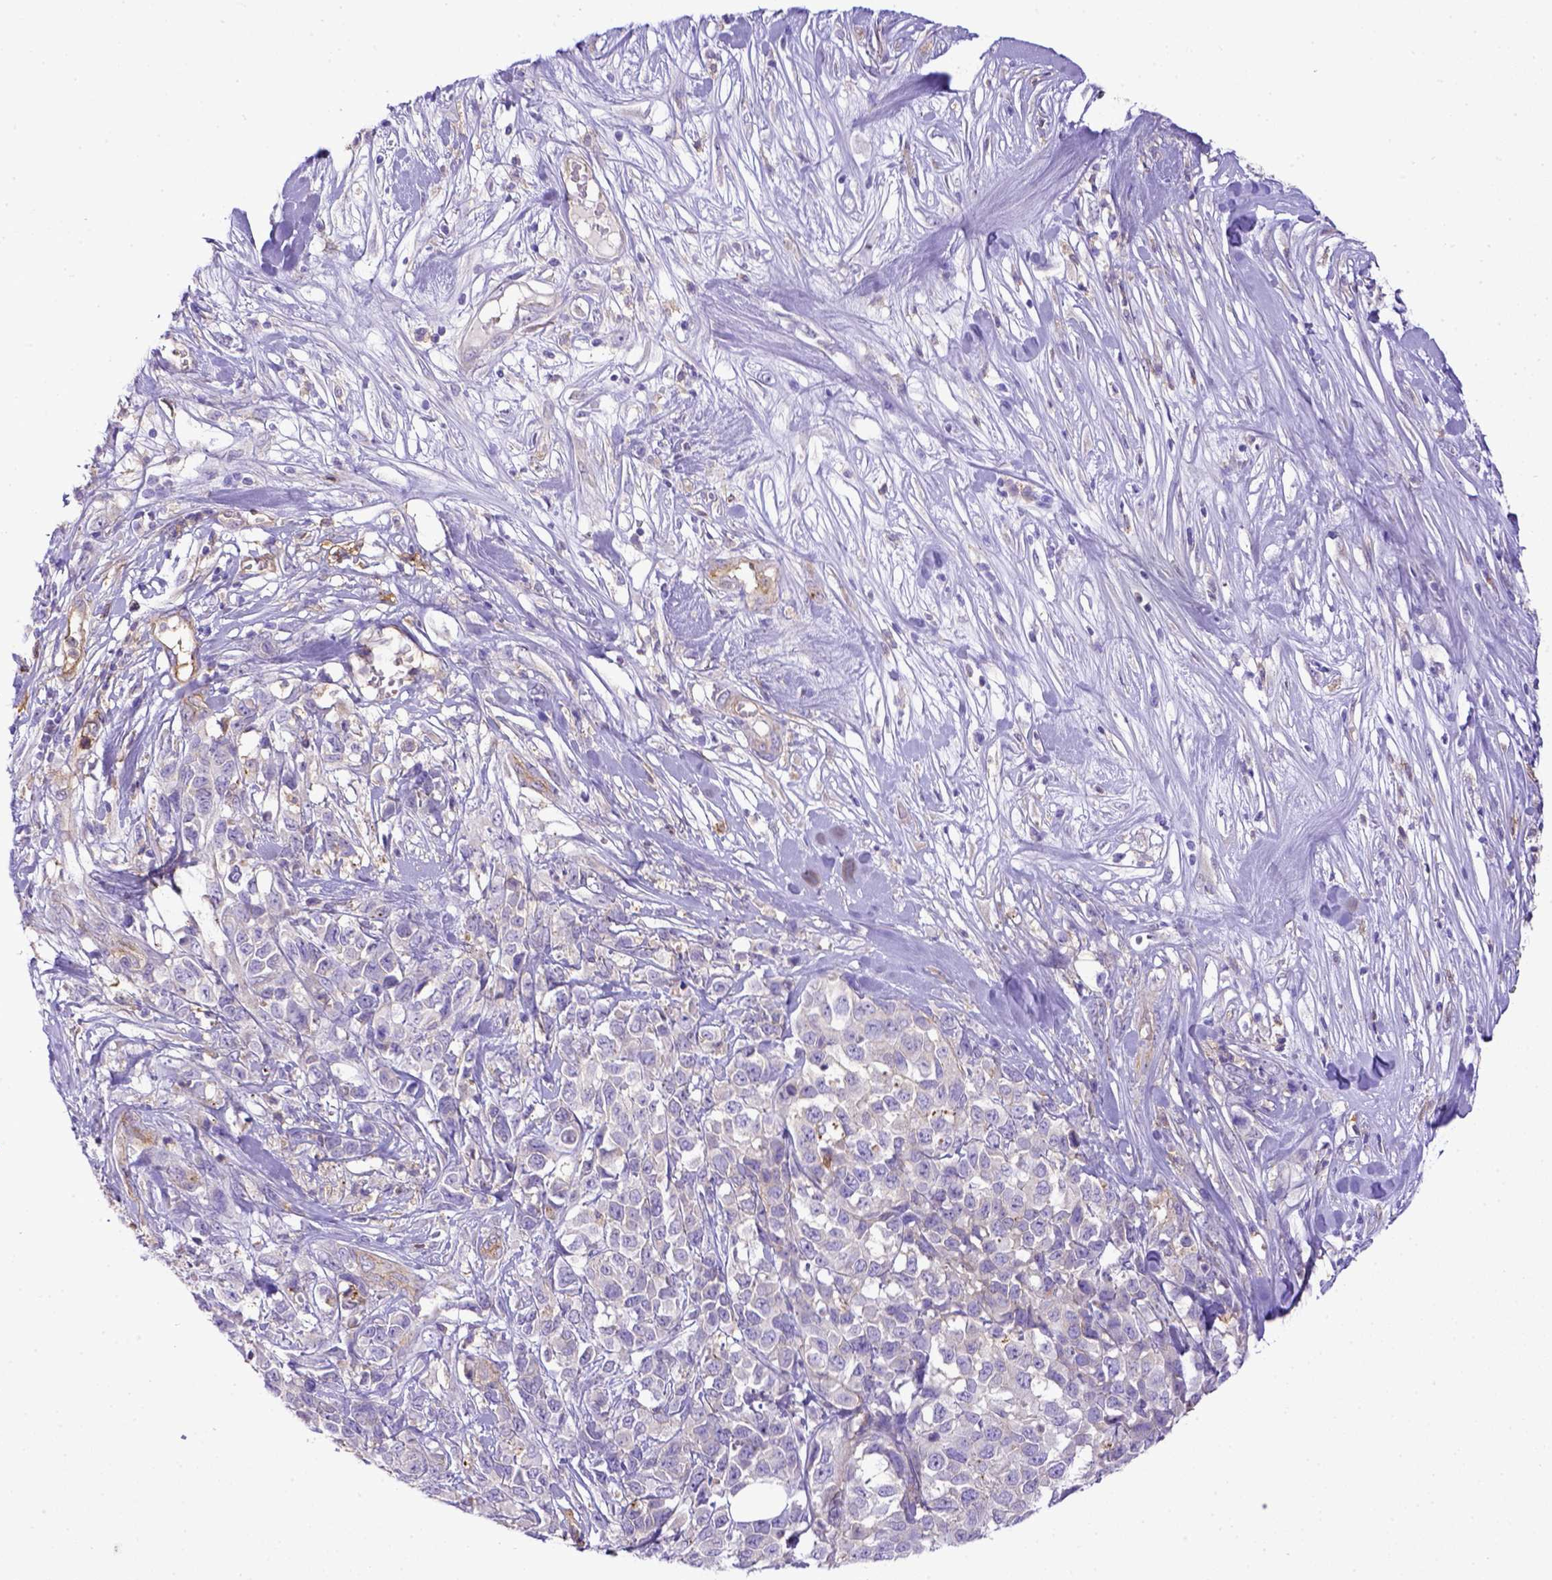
{"staining": {"intensity": "negative", "quantity": "none", "location": "none"}, "tissue": "melanoma", "cell_type": "Tumor cells", "image_type": "cancer", "snomed": [{"axis": "morphology", "description": "Malignant melanoma, Metastatic site"}, {"axis": "topography", "description": "Skin"}], "caption": "The IHC image has no significant staining in tumor cells of melanoma tissue.", "gene": "CD40", "patient": {"sex": "male", "age": 84}}